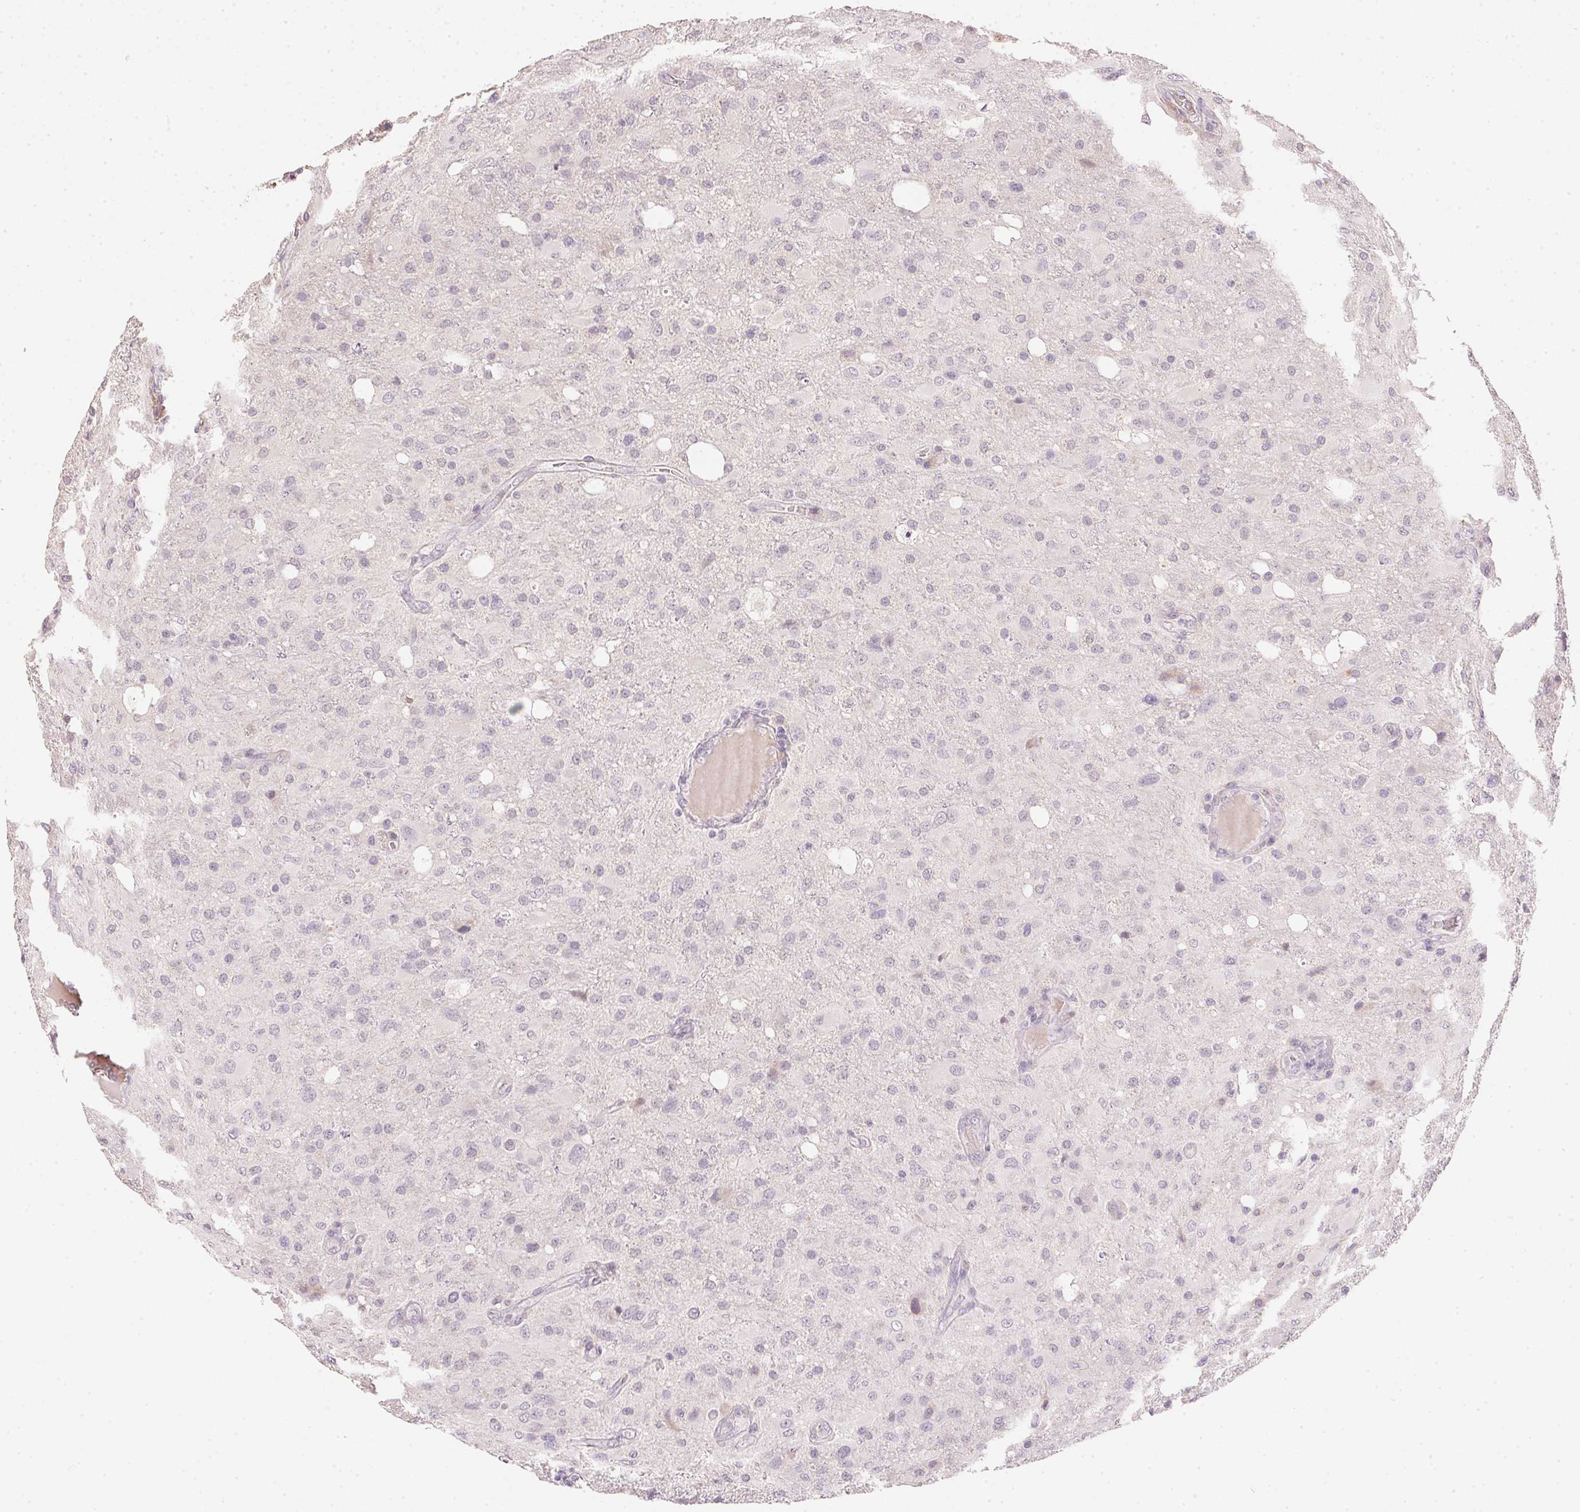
{"staining": {"intensity": "negative", "quantity": "none", "location": "none"}, "tissue": "glioma", "cell_type": "Tumor cells", "image_type": "cancer", "snomed": [{"axis": "morphology", "description": "Glioma, malignant, High grade"}, {"axis": "topography", "description": "Brain"}], "caption": "The photomicrograph reveals no staining of tumor cells in malignant high-grade glioma.", "gene": "DHCR24", "patient": {"sex": "male", "age": 53}}